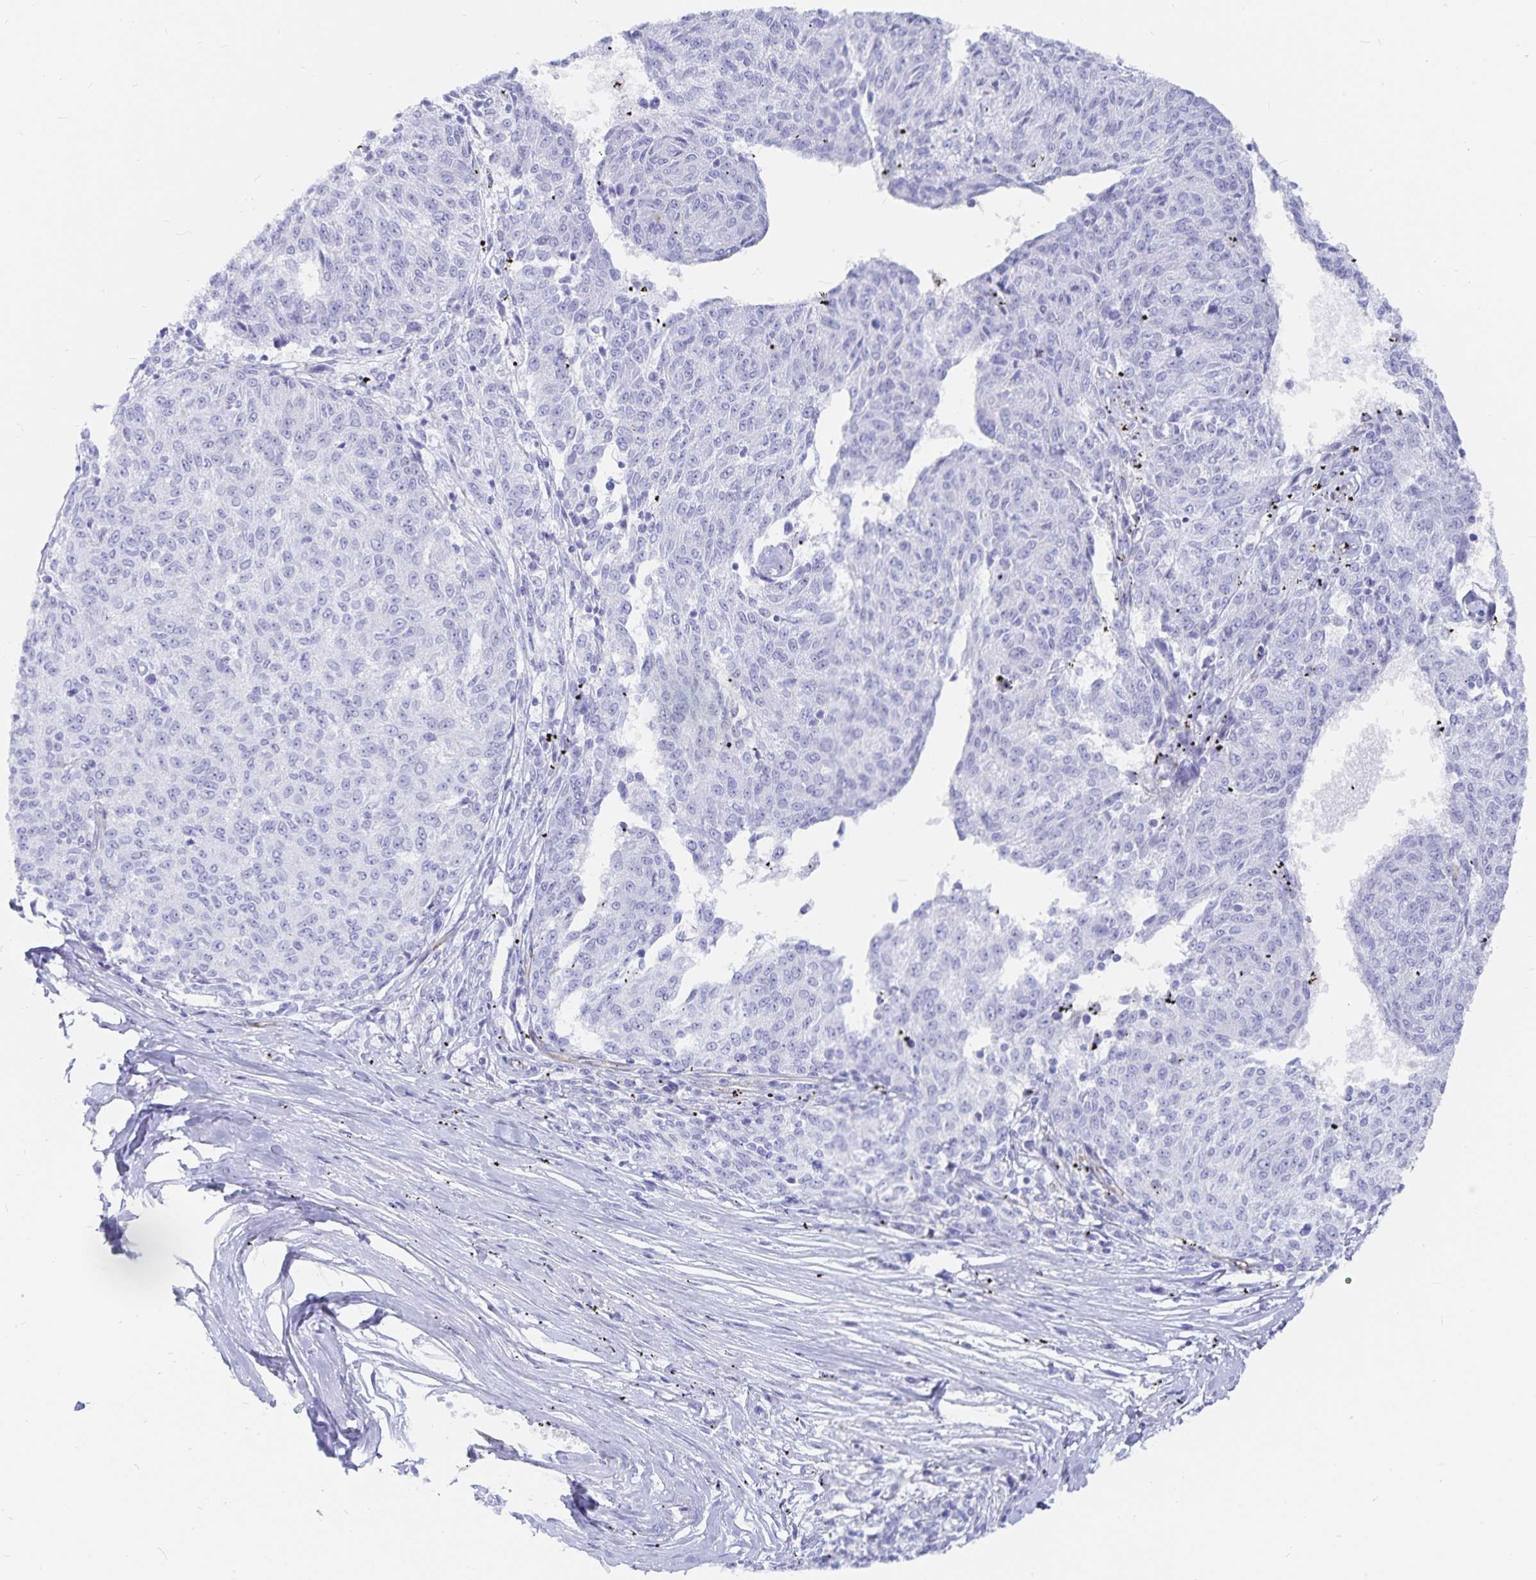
{"staining": {"intensity": "negative", "quantity": "none", "location": "none"}, "tissue": "melanoma", "cell_type": "Tumor cells", "image_type": "cancer", "snomed": [{"axis": "morphology", "description": "Malignant melanoma, NOS"}, {"axis": "topography", "description": "Skin"}], "caption": "The photomicrograph shows no staining of tumor cells in malignant melanoma.", "gene": "INSL5", "patient": {"sex": "female", "age": 72}}